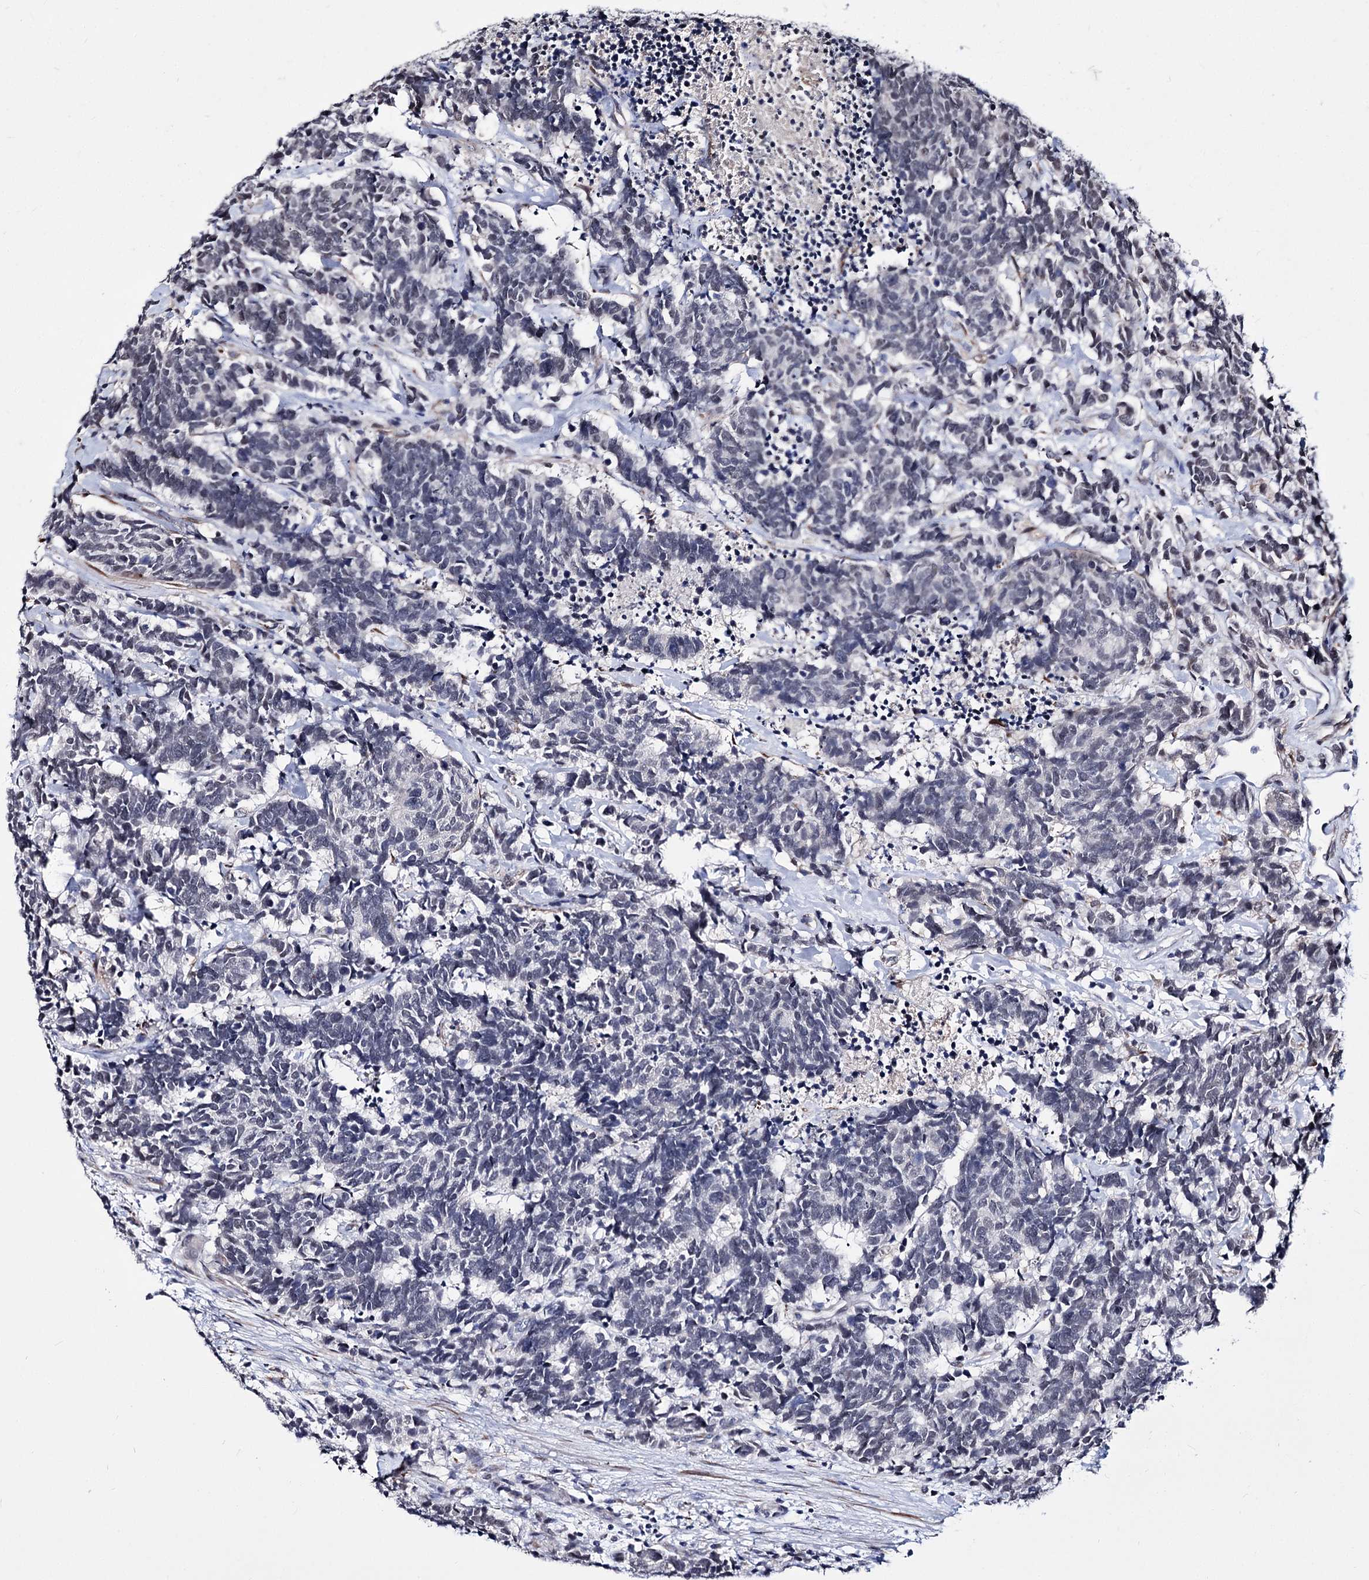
{"staining": {"intensity": "negative", "quantity": "none", "location": "none"}, "tissue": "carcinoid", "cell_type": "Tumor cells", "image_type": "cancer", "snomed": [{"axis": "morphology", "description": "Carcinoma, NOS"}, {"axis": "morphology", "description": "Carcinoid, malignant, NOS"}, {"axis": "topography", "description": "Urinary bladder"}], "caption": "Tumor cells are negative for brown protein staining in carcinoma.", "gene": "PPRC1", "patient": {"sex": "male", "age": 57}}